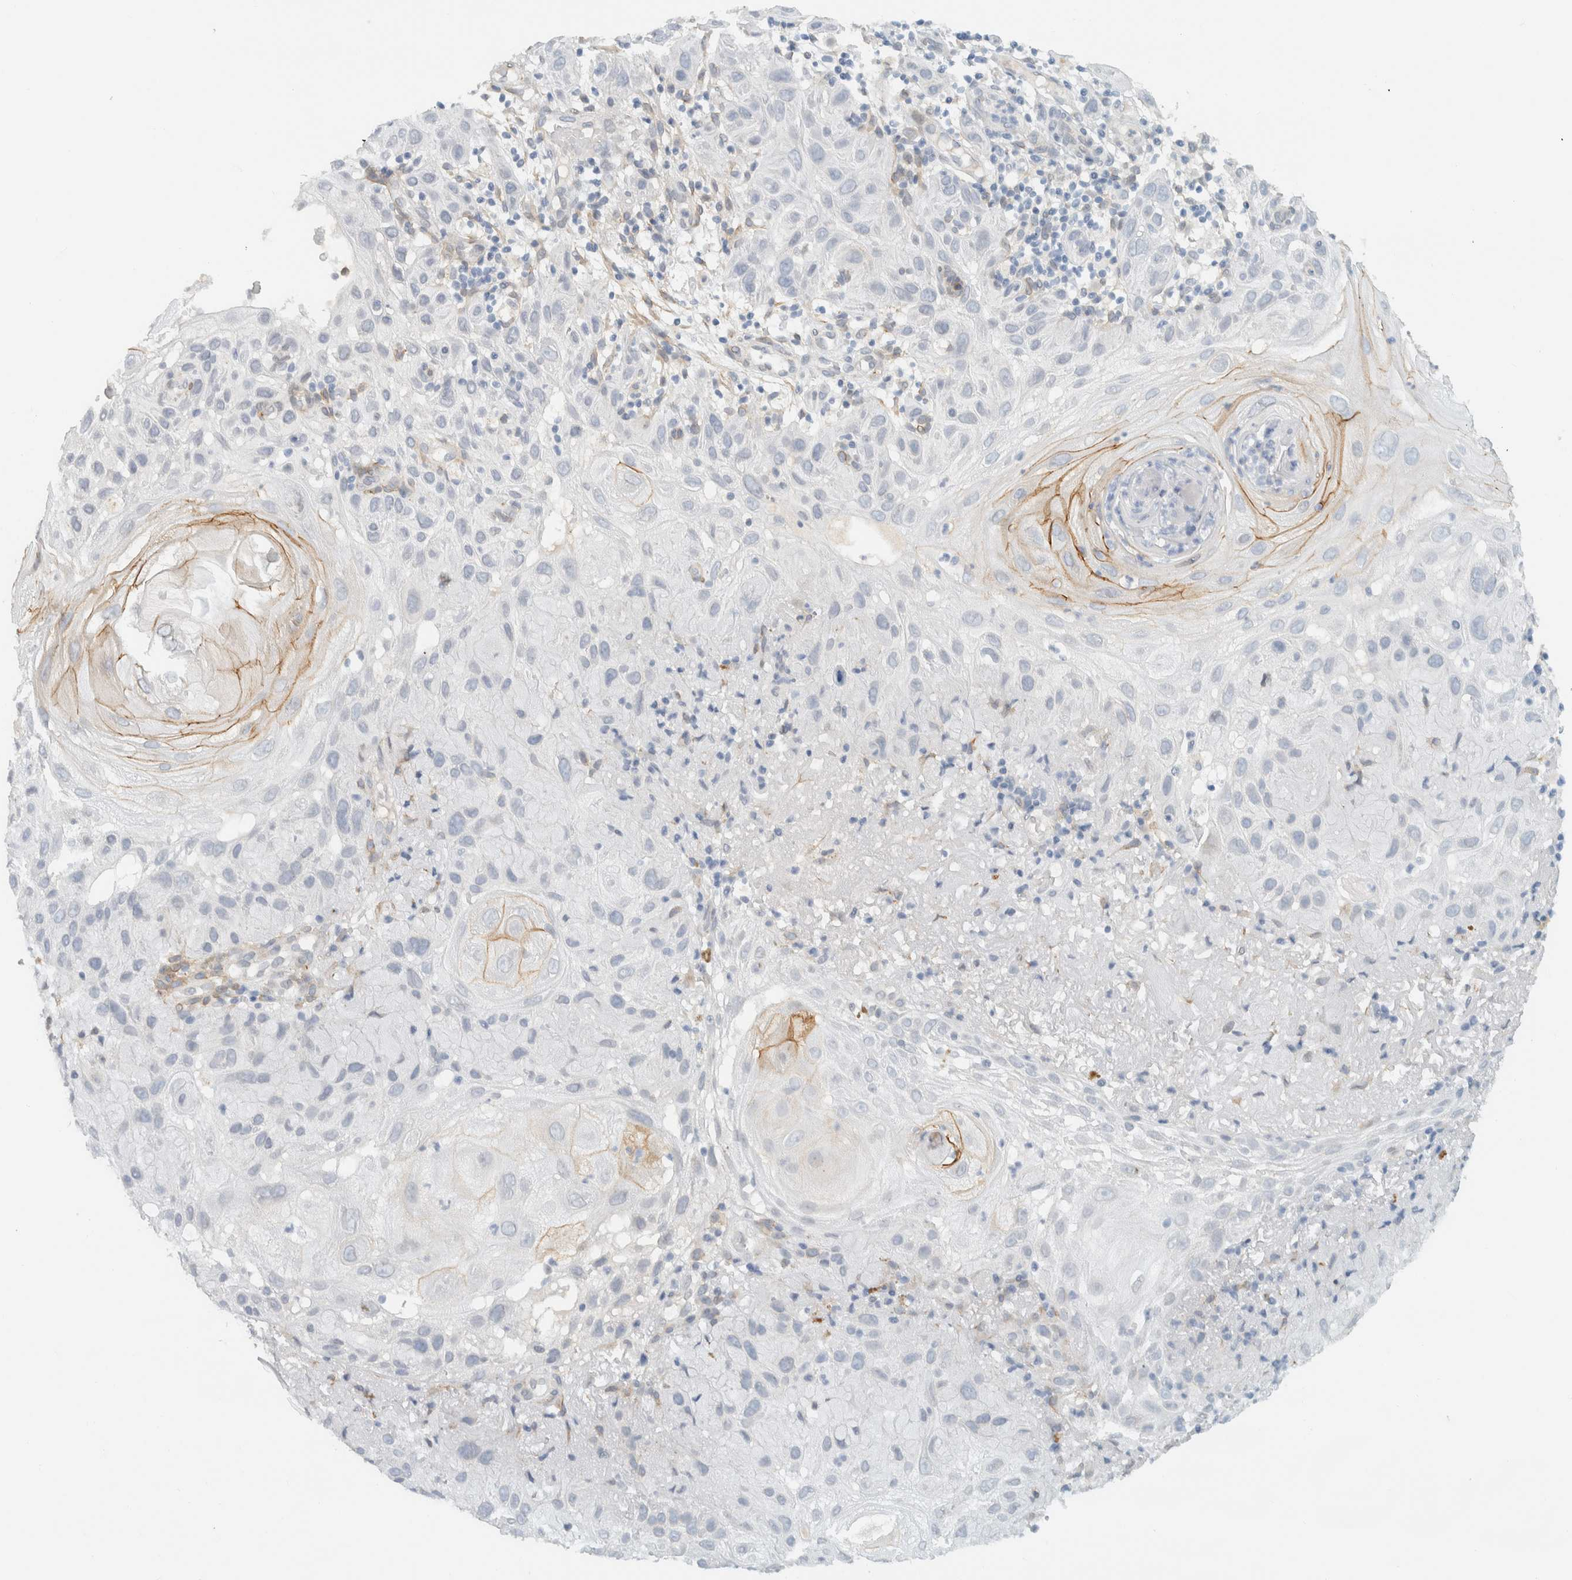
{"staining": {"intensity": "weak", "quantity": "<25%", "location": "cytoplasmic/membranous"}, "tissue": "skin cancer", "cell_type": "Tumor cells", "image_type": "cancer", "snomed": [{"axis": "morphology", "description": "Squamous cell carcinoma, NOS"}, {"axis": "topography", "description": "Skin"}], "caption": "There is no significant positivity in tumor cells of skin cancer (squamous cell carcinoma).", "gene": "C1QTNF12", "patient": {"sex": "female", "age": 96}}